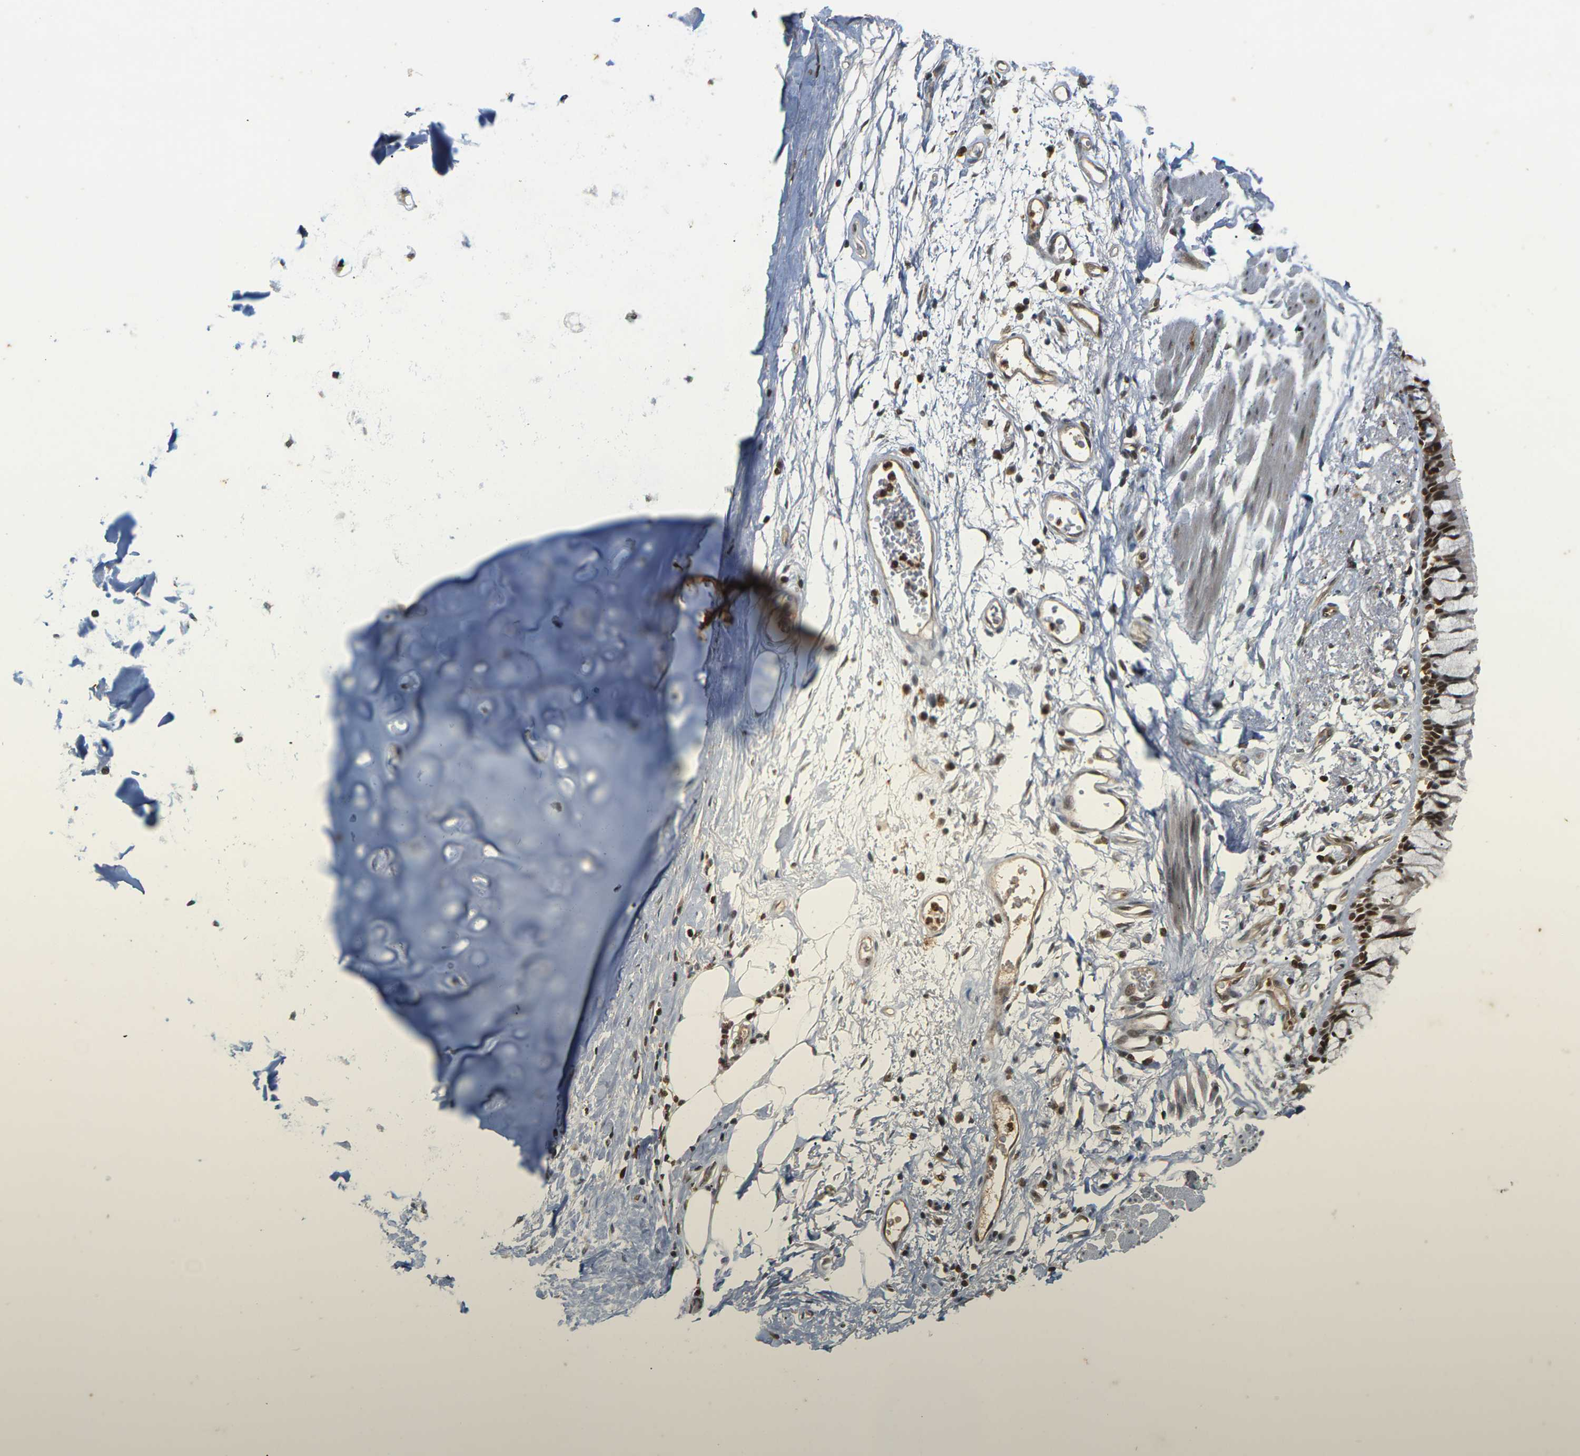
{"staining": {"intensity": "moderate", "quantity": ">75%", "location": "nuclear"}, "tissue": "adipose tissue", "cell_type": "Adipocytes", "image_type": "normal", "snomed": [{"axis": "morphology", "description": "Normal tissue, NOS"}, {"axis": "topography", "description": "Cartilage tissue"}, {"axis": "topography", "description": "Bronchus"}], "caption": "Adipose tissue was stained to show a protein in brown. There is medium levels of moderate nuclear positivity in about >75% of adipocytes.", "gene": "NELFA", "patient": {"sex": "female", "age": 73}}